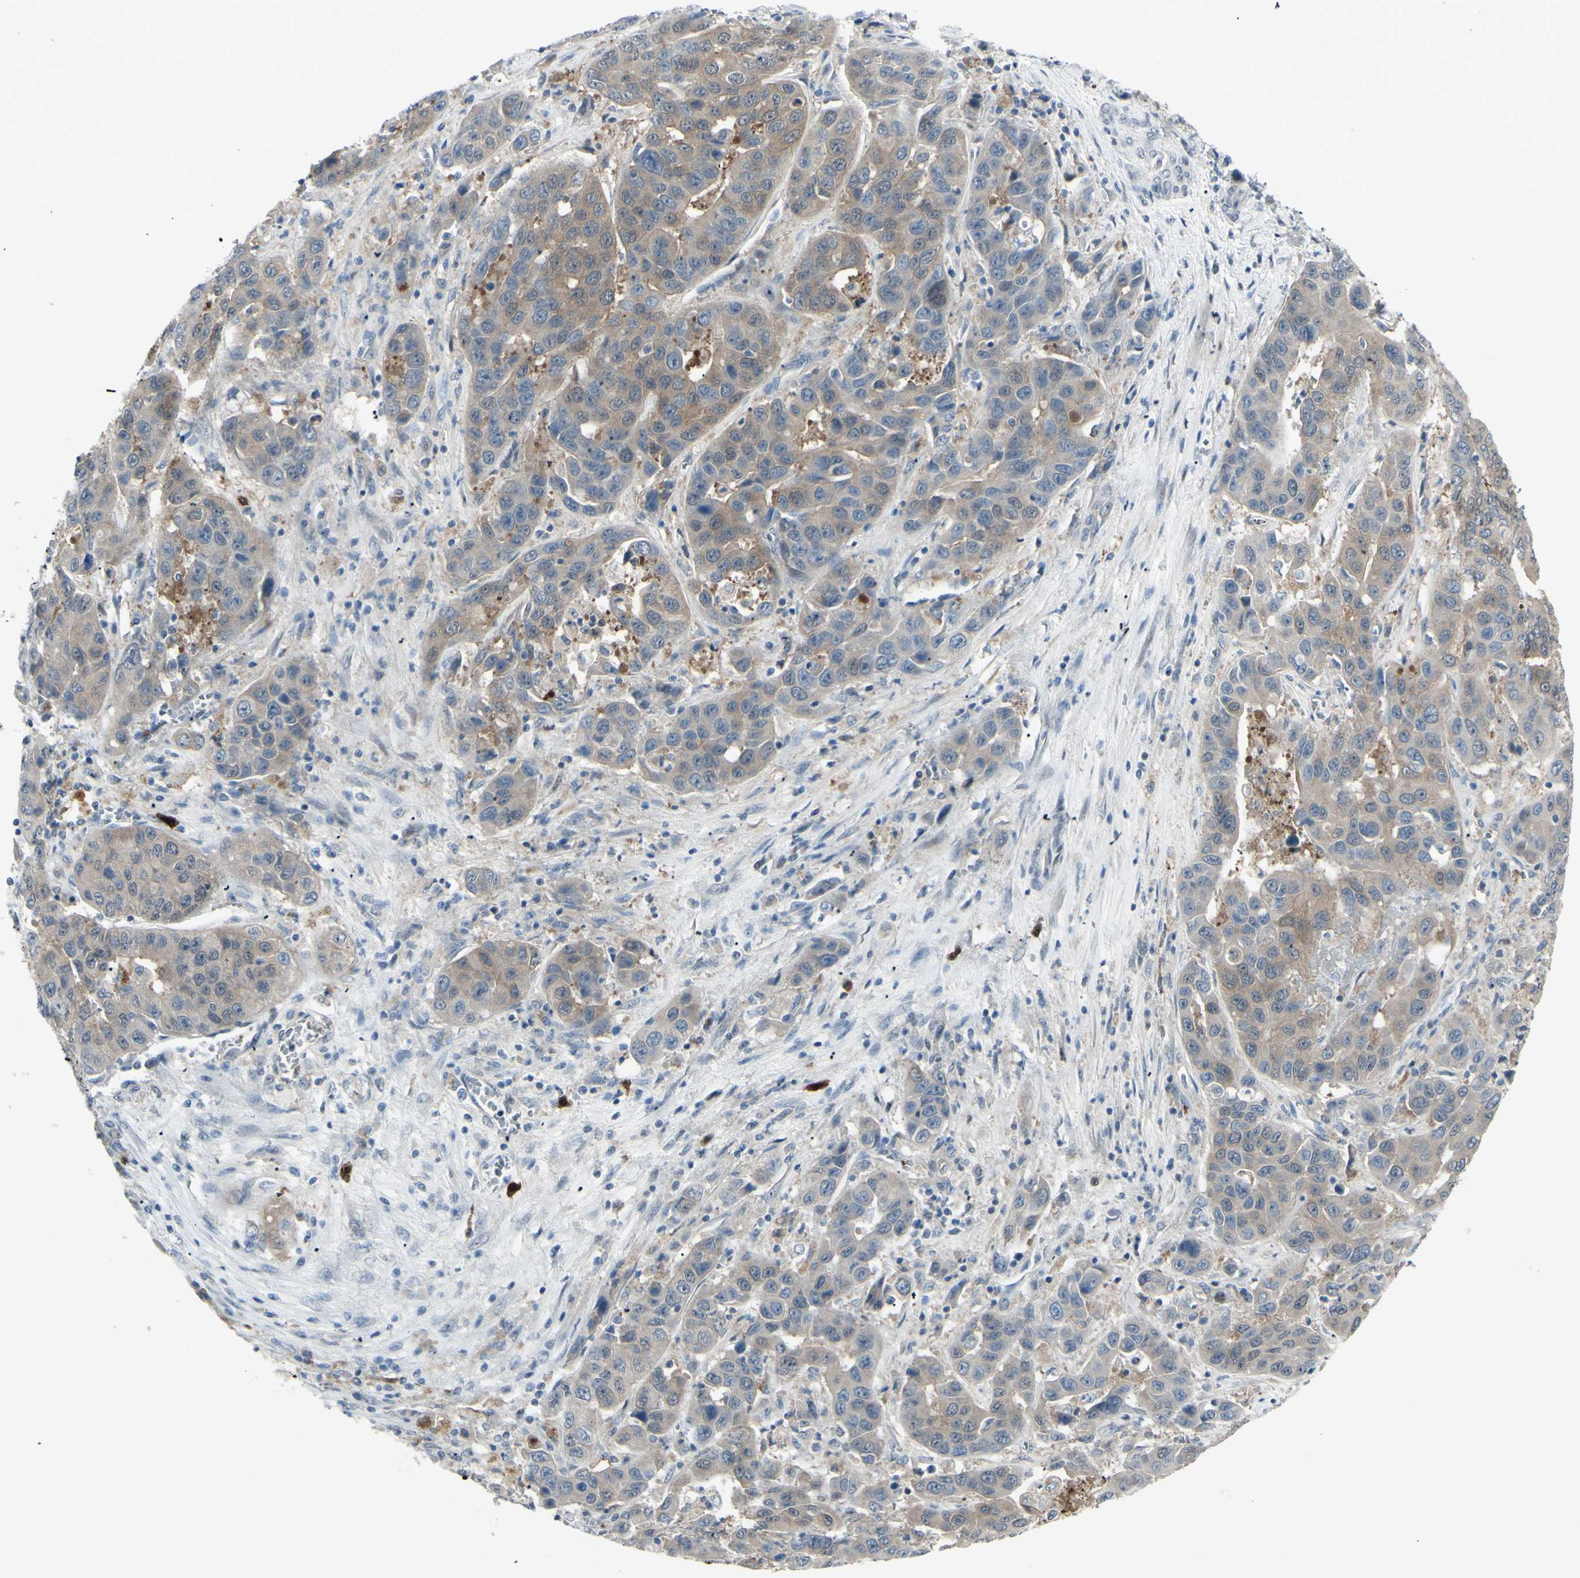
{"staining": {"intensity": "moderate", "quantity": "25%-75%", "location": "cytoplasmic/membranous"}, "tissue": "liver cancer", "cell_type": "Tumor cells", "image_type": "cancer", "snomed": [{"axis": "morphology", "description": "Cholangiocarcinoma"}, {"axis": "topography", "description": "Liver"}], "caption": "Protein analysis of cholangiocarcinoma (liver) tissue displays moderate cytoplasmic/membranous expression in about 25%-75% of tumor cells.", "gene": "ETNK1", "patient": {"sex": "female", "age": 52}}